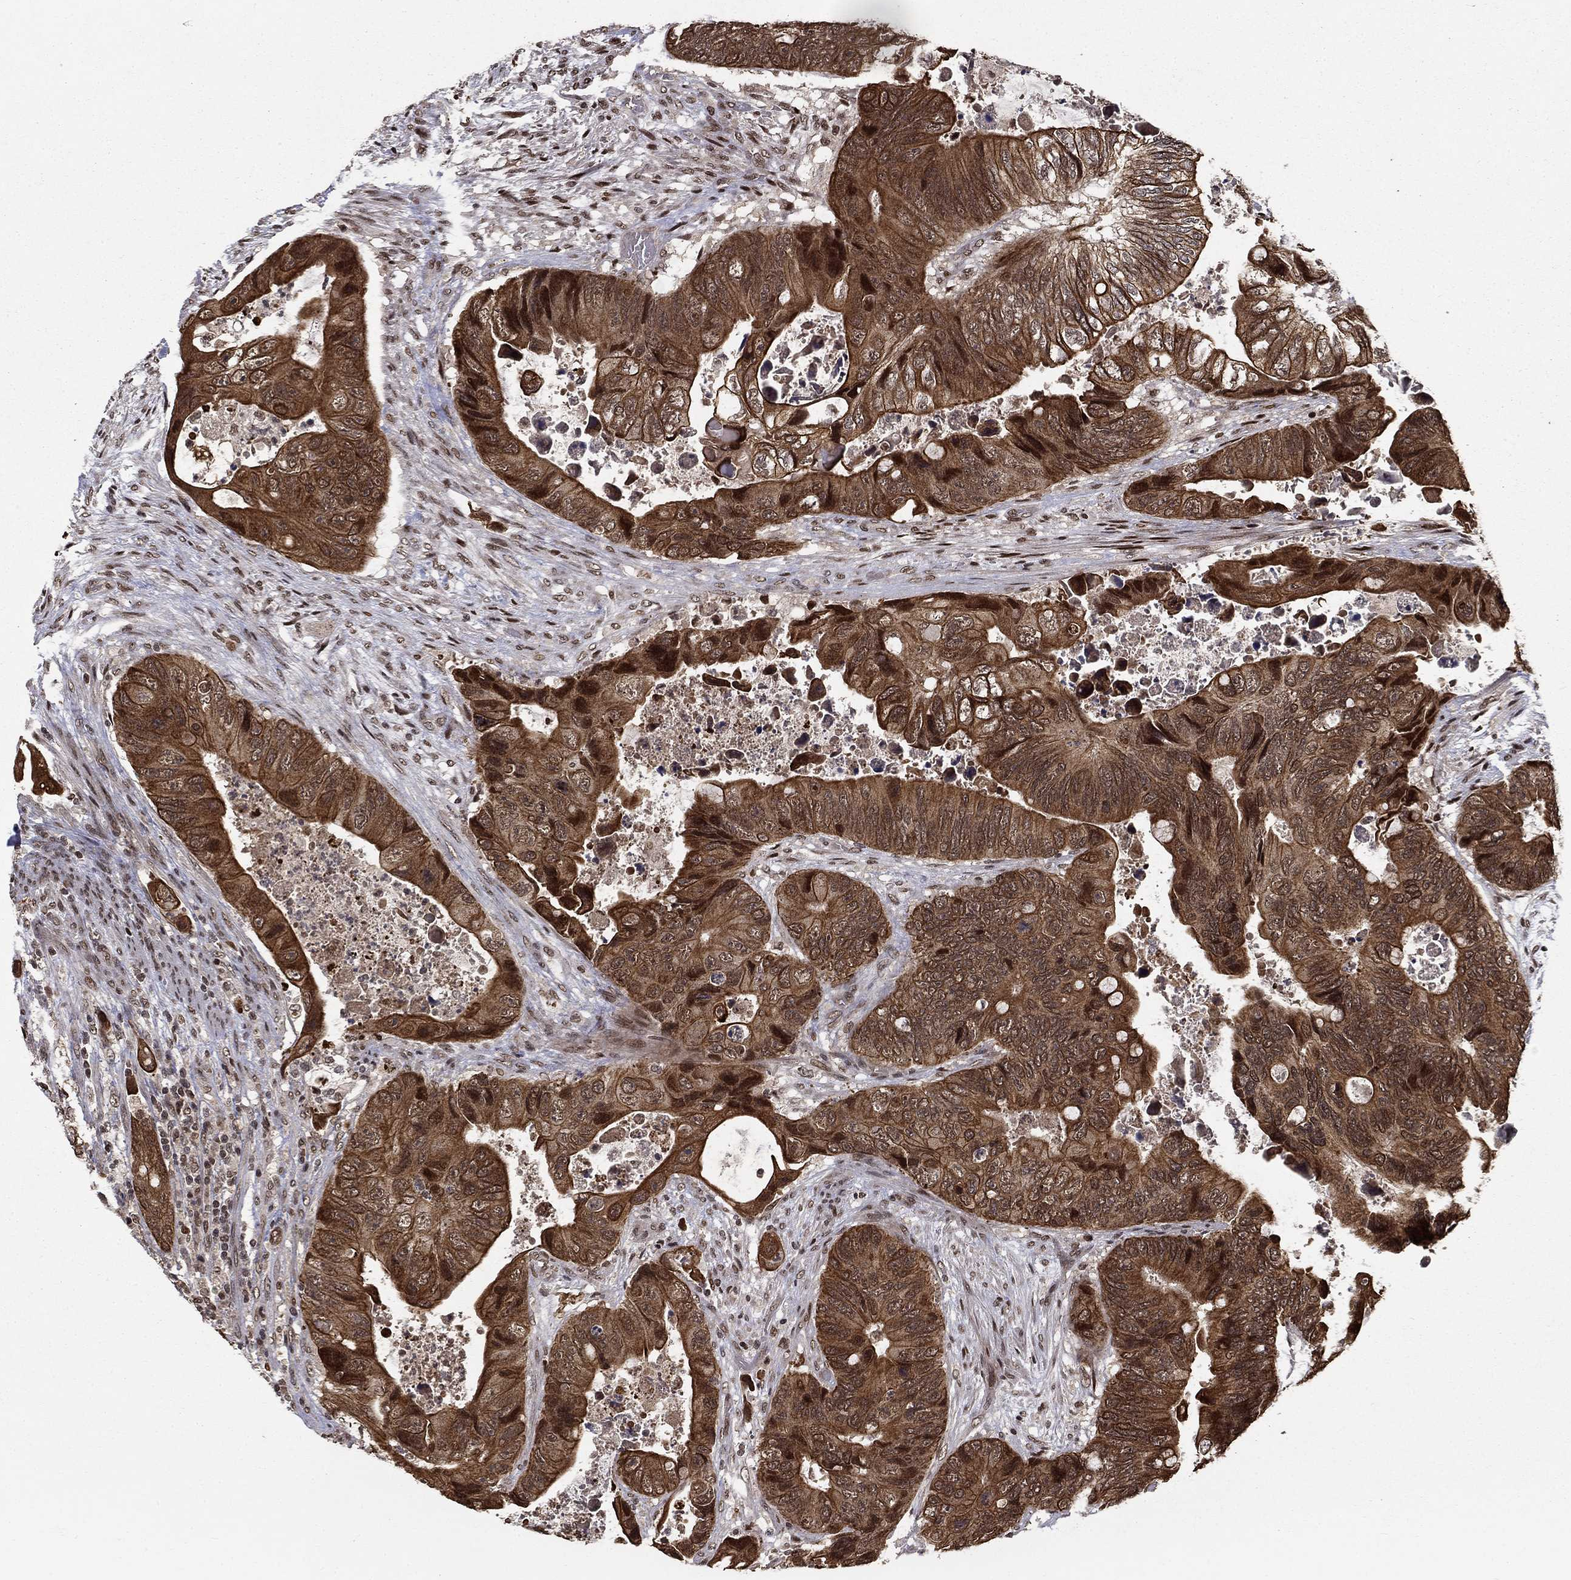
{"staining": {"intensity": "strong", "quantity": ">75%", "location": "cytoplasmic/membranous"}, "tissue": "colorectal cancer", "cell_type": "Tumor cells", "image_type": "cancer", "snomed": [{"axis": "morphology", "description": "Adenocarcinoma, NOS"}, {"axis": "topography", "description": "Rectum"}], "caption": "Protein analysis of colorectal cancer tissue exhibits strong cytoplasmic/membranous positivity in about >75% of tumor cells.", "gene": "CDCA7L", "patient": {"sex": "male", "age": 63}}